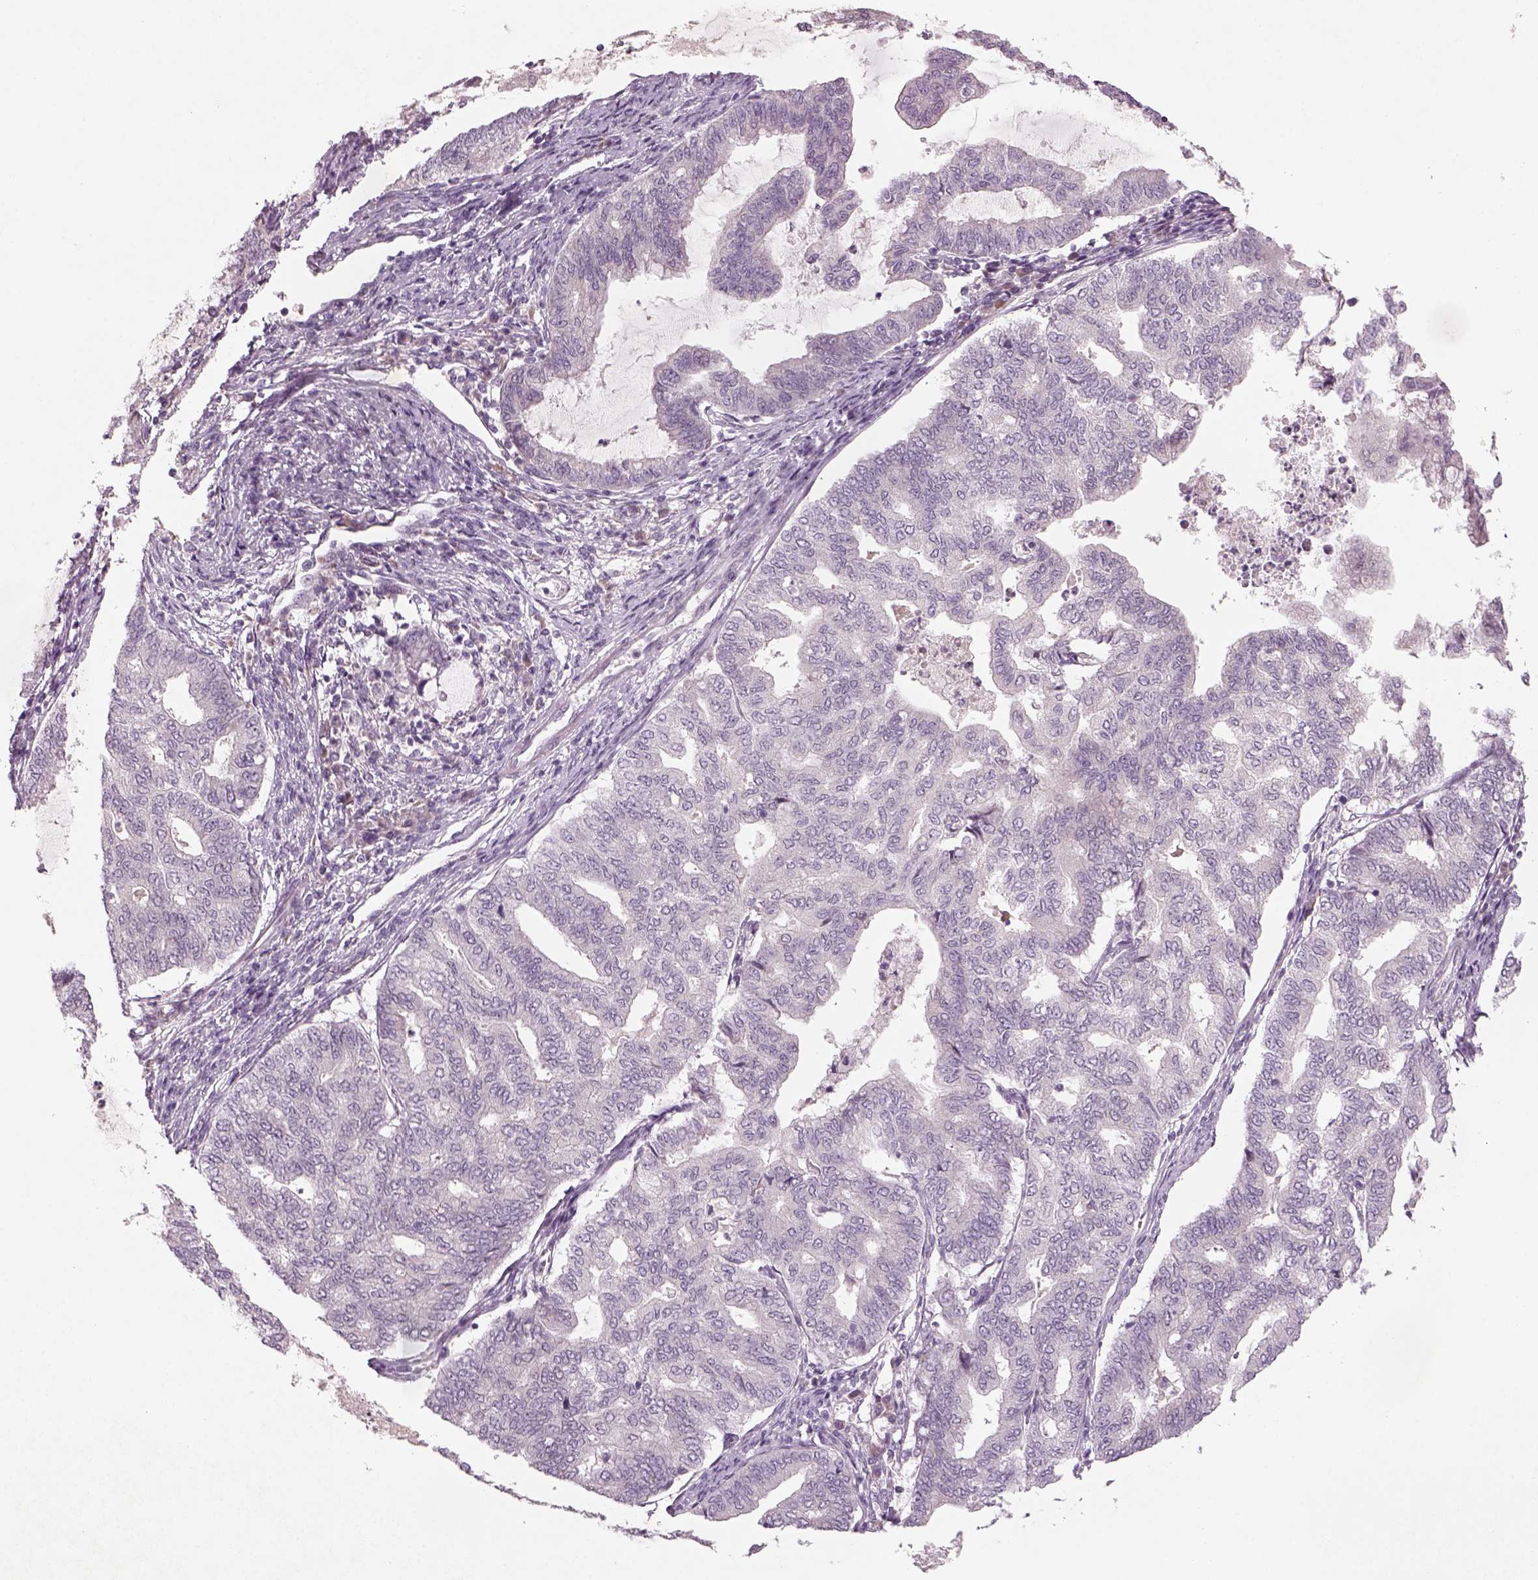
{"staining": {"intensity": "negative", "quantity": "none", "location": "none"}, "tissue": "endometrial cancer", "cell_type": "Tumor cells", "image_type": "cancer", "snomed": [{"axis": "morphology", "description": "Adenocarcinoma, NOS"}, {"axis": "topography", "description": "Endometrium"}], "caption": "Photomicrograph shows no protein expression in tumor cells of adenocarcinoma (endometrial) tissue.", "gene": "PENK", "patient": {"sex": "female", "age": 79}}